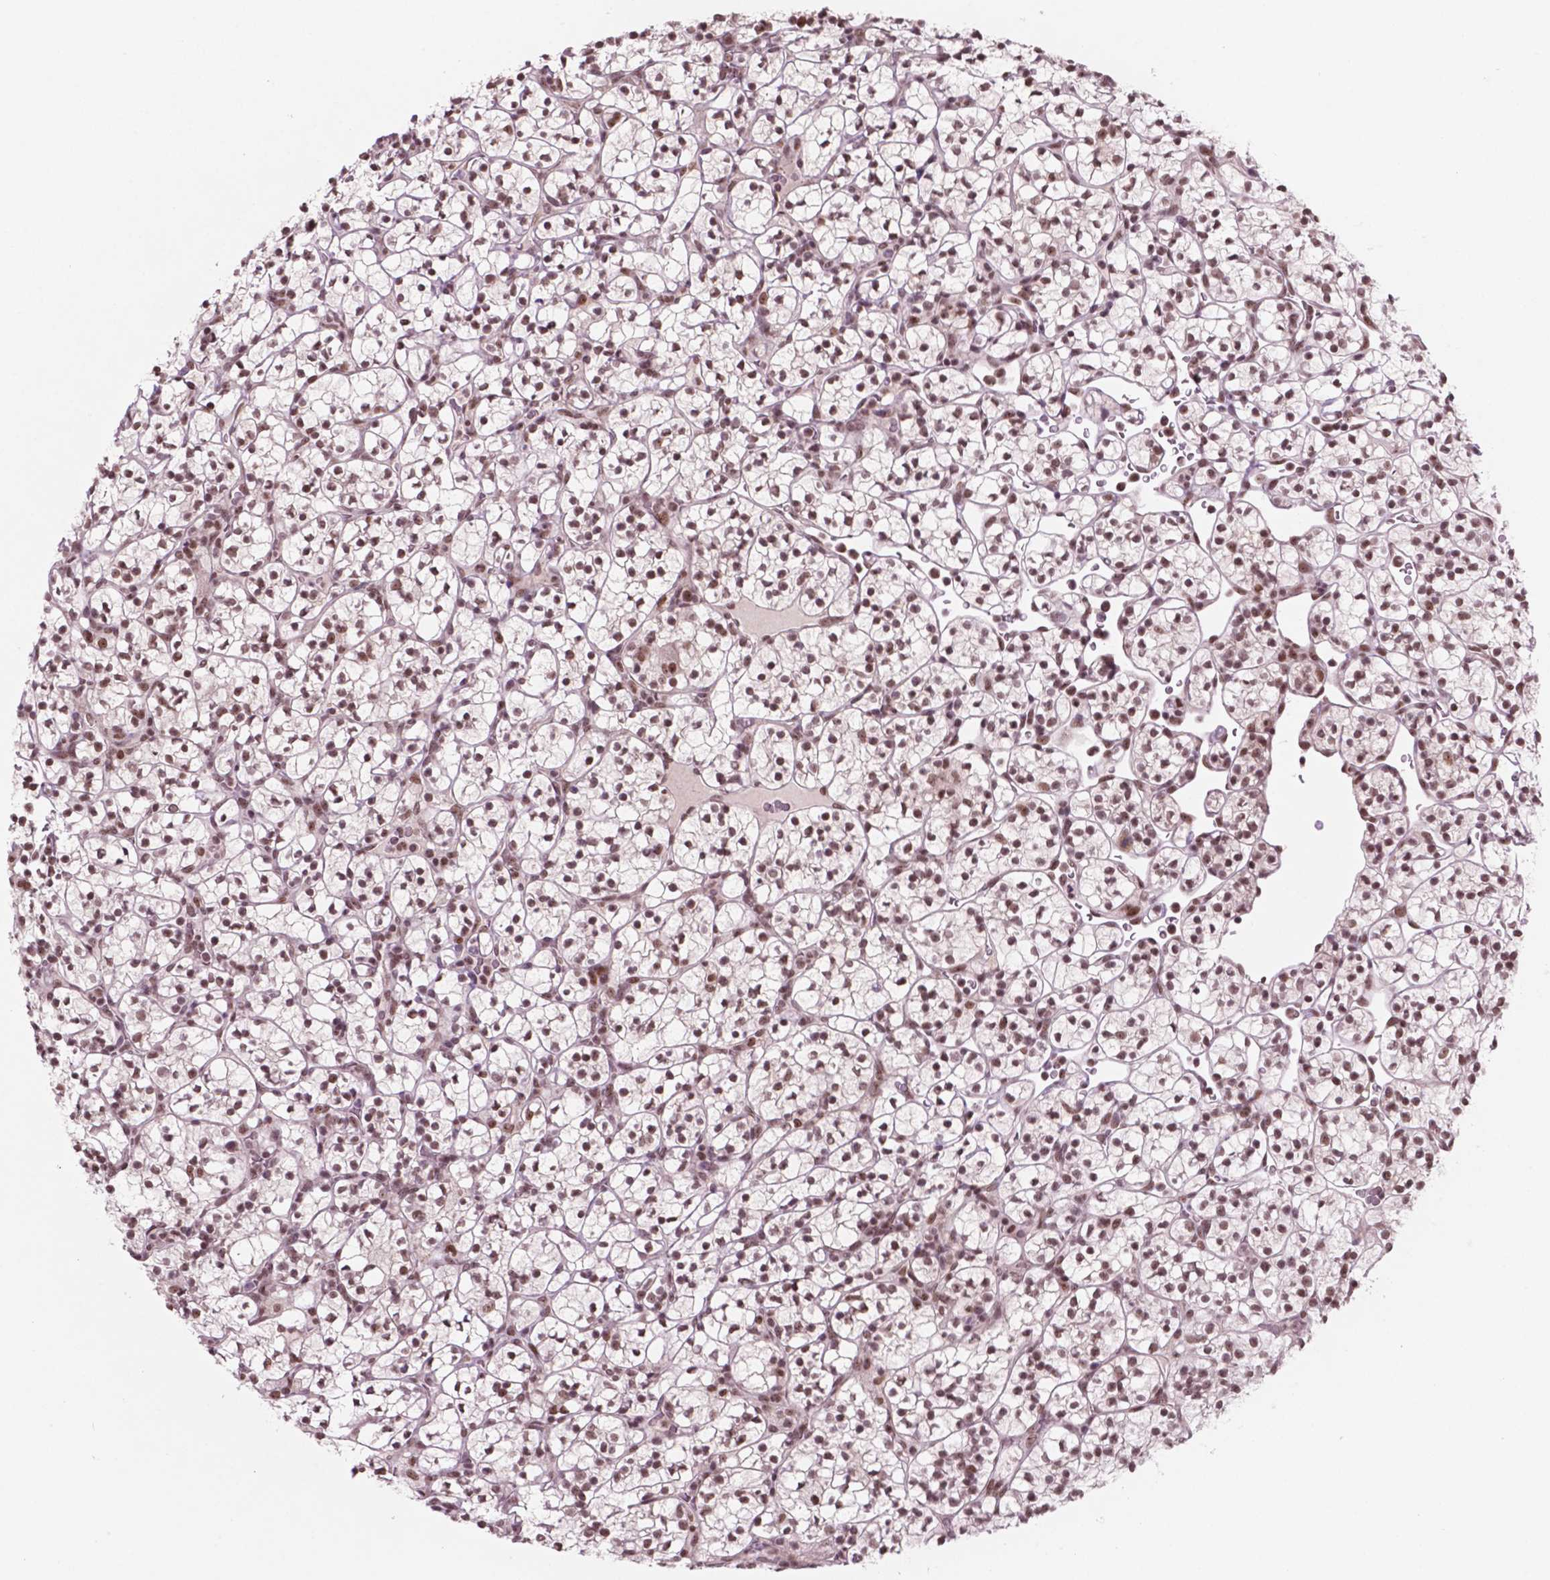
{"staining": {"intensity": "moderate", "quantity": ">75%", "location": "nuclear"}, "tissue": "renal cancer", "cell_type": "Tumor cells", "image_type": "cancer", "snomed": [{"axis": "morphology", "description": "Adenocarcinoma, NOS"}, {"axis": "topography", "description": "Kidney"}], "caption": "Approximately >75% of tumor cells in adenocarcinoma (renal) reveal moderate nuclear protein expression as visualized by brown immunohistochemical staining.", "gene": "POLR2E", "patient": {"sex": "female", "age": 89}}